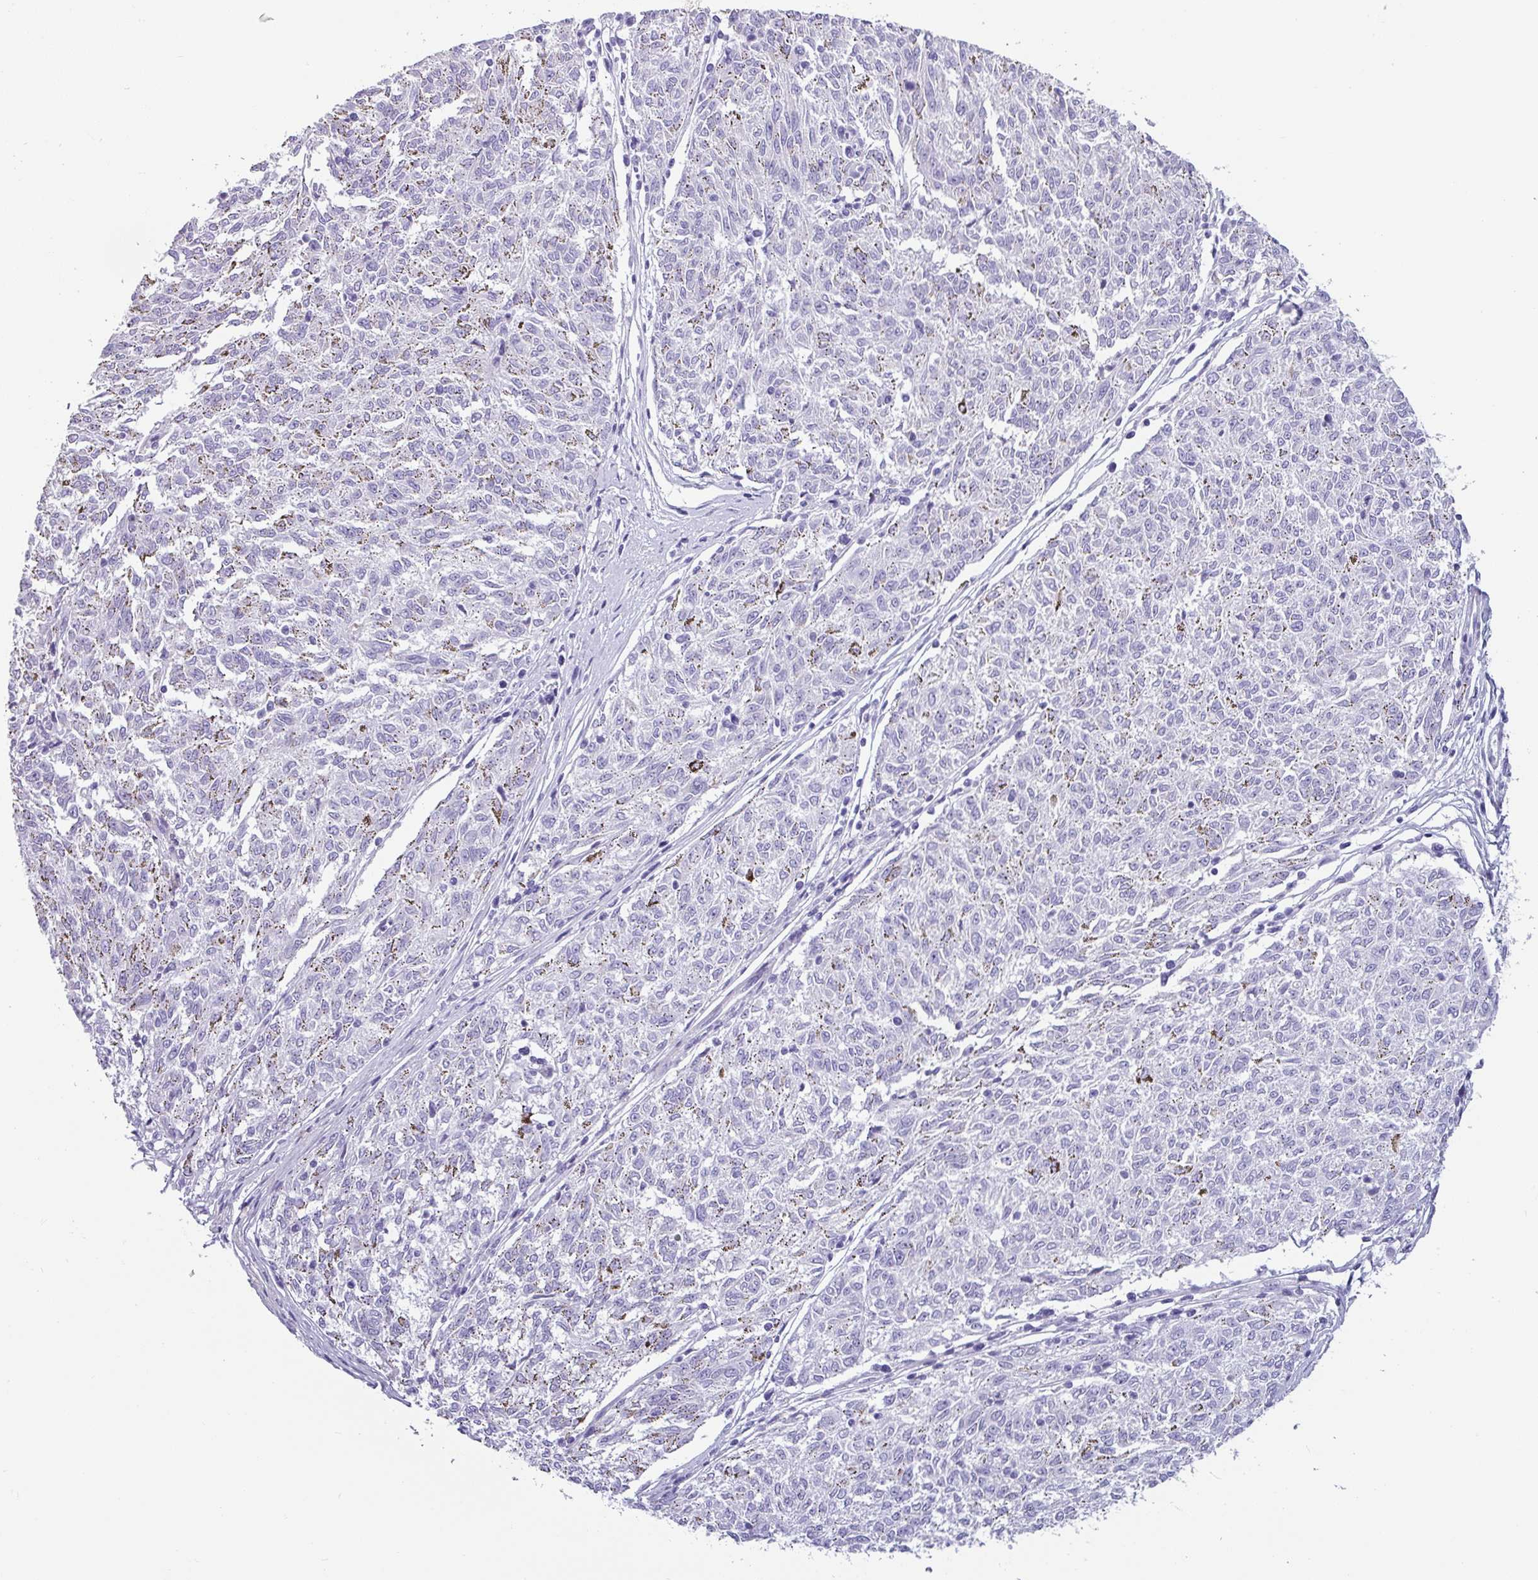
{"staining": {"intensity": "negative", "quantity": "none", "location": "none"}, "tissue": "melanoma", "cell_type": "Tumor cells", "image_type": "cancer", "snomed": [{"axis": "morphology", "description": "Malignant melanoma, NOS"}, {"axis": "topography", "description": "Skin"}], "caption": "Immunohistochemical staining of malignant melanoma displays no significant staining in tumor cells.", "gene": "VCY1B", "patient": {"sex": "female", "age": 72}}